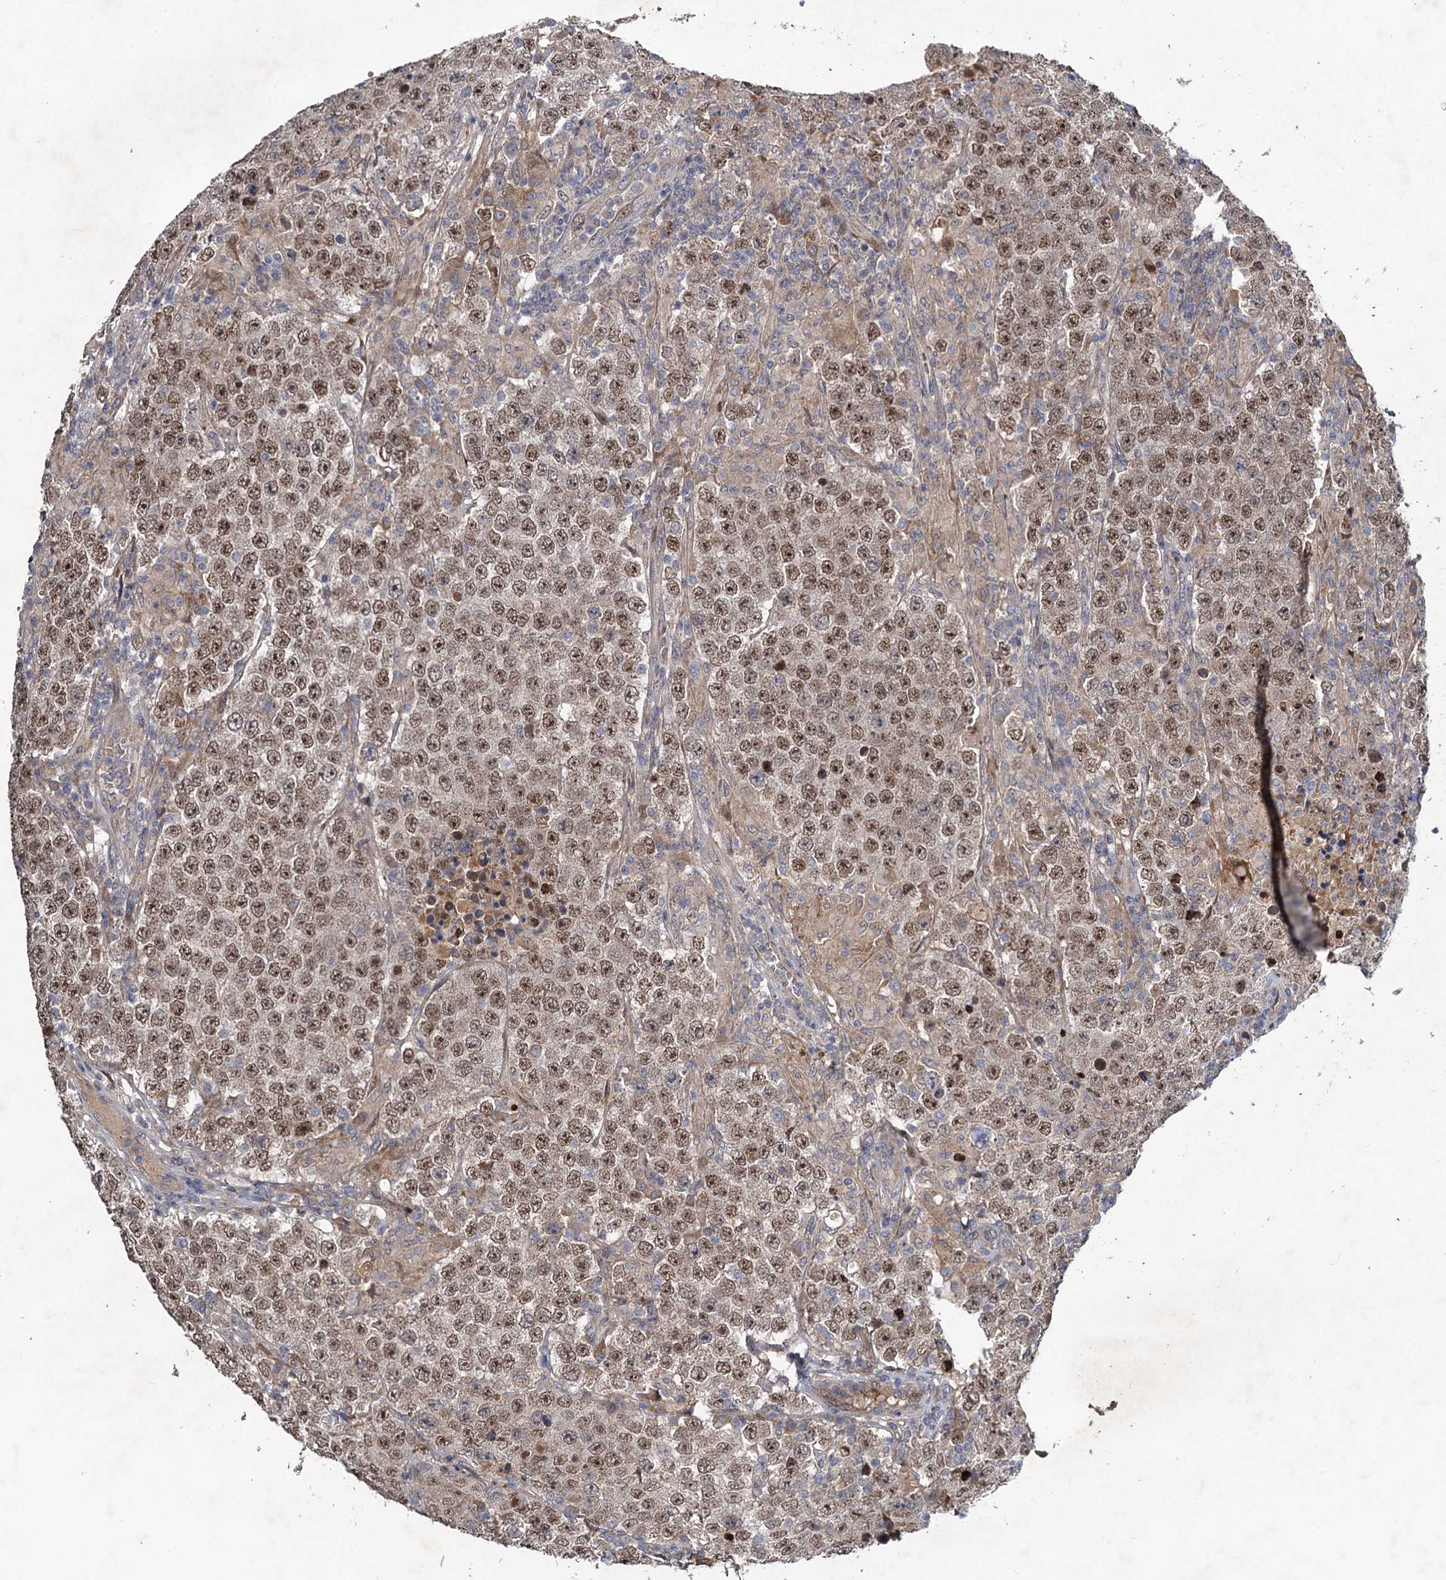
{"staining": {"intensity": "moderate", "quantity": ">75%", "location": "nuclear"}, "tissue": "testis cancer", "cell_type": "Tumor cells", "image_type": "cancer", "snomed": [{"axis": "morphology", "description": "Normal tissue, NOS"}, {"axis": "morphology", "description": "Urothelial carcinoma, High grade"}, {"axis": "morphology", "description": "Seminoma, NOS"}, {"axis": "morphology", "description": "Carcinoma, Embryonal, NOS"}, {"axis": "topography", "description": "Urinary bladder"}, {"axis": "topography", "description": "Testis"}], "caption": "The immunohistochemical stain labels moderate nuclear expression in tumor cells of testis embryonal carcinoma tissue. (IHC, brightfield microscopy, high magnification).", "gene": "NUDT22", "patient": {"sex": "male", "age": 41}}